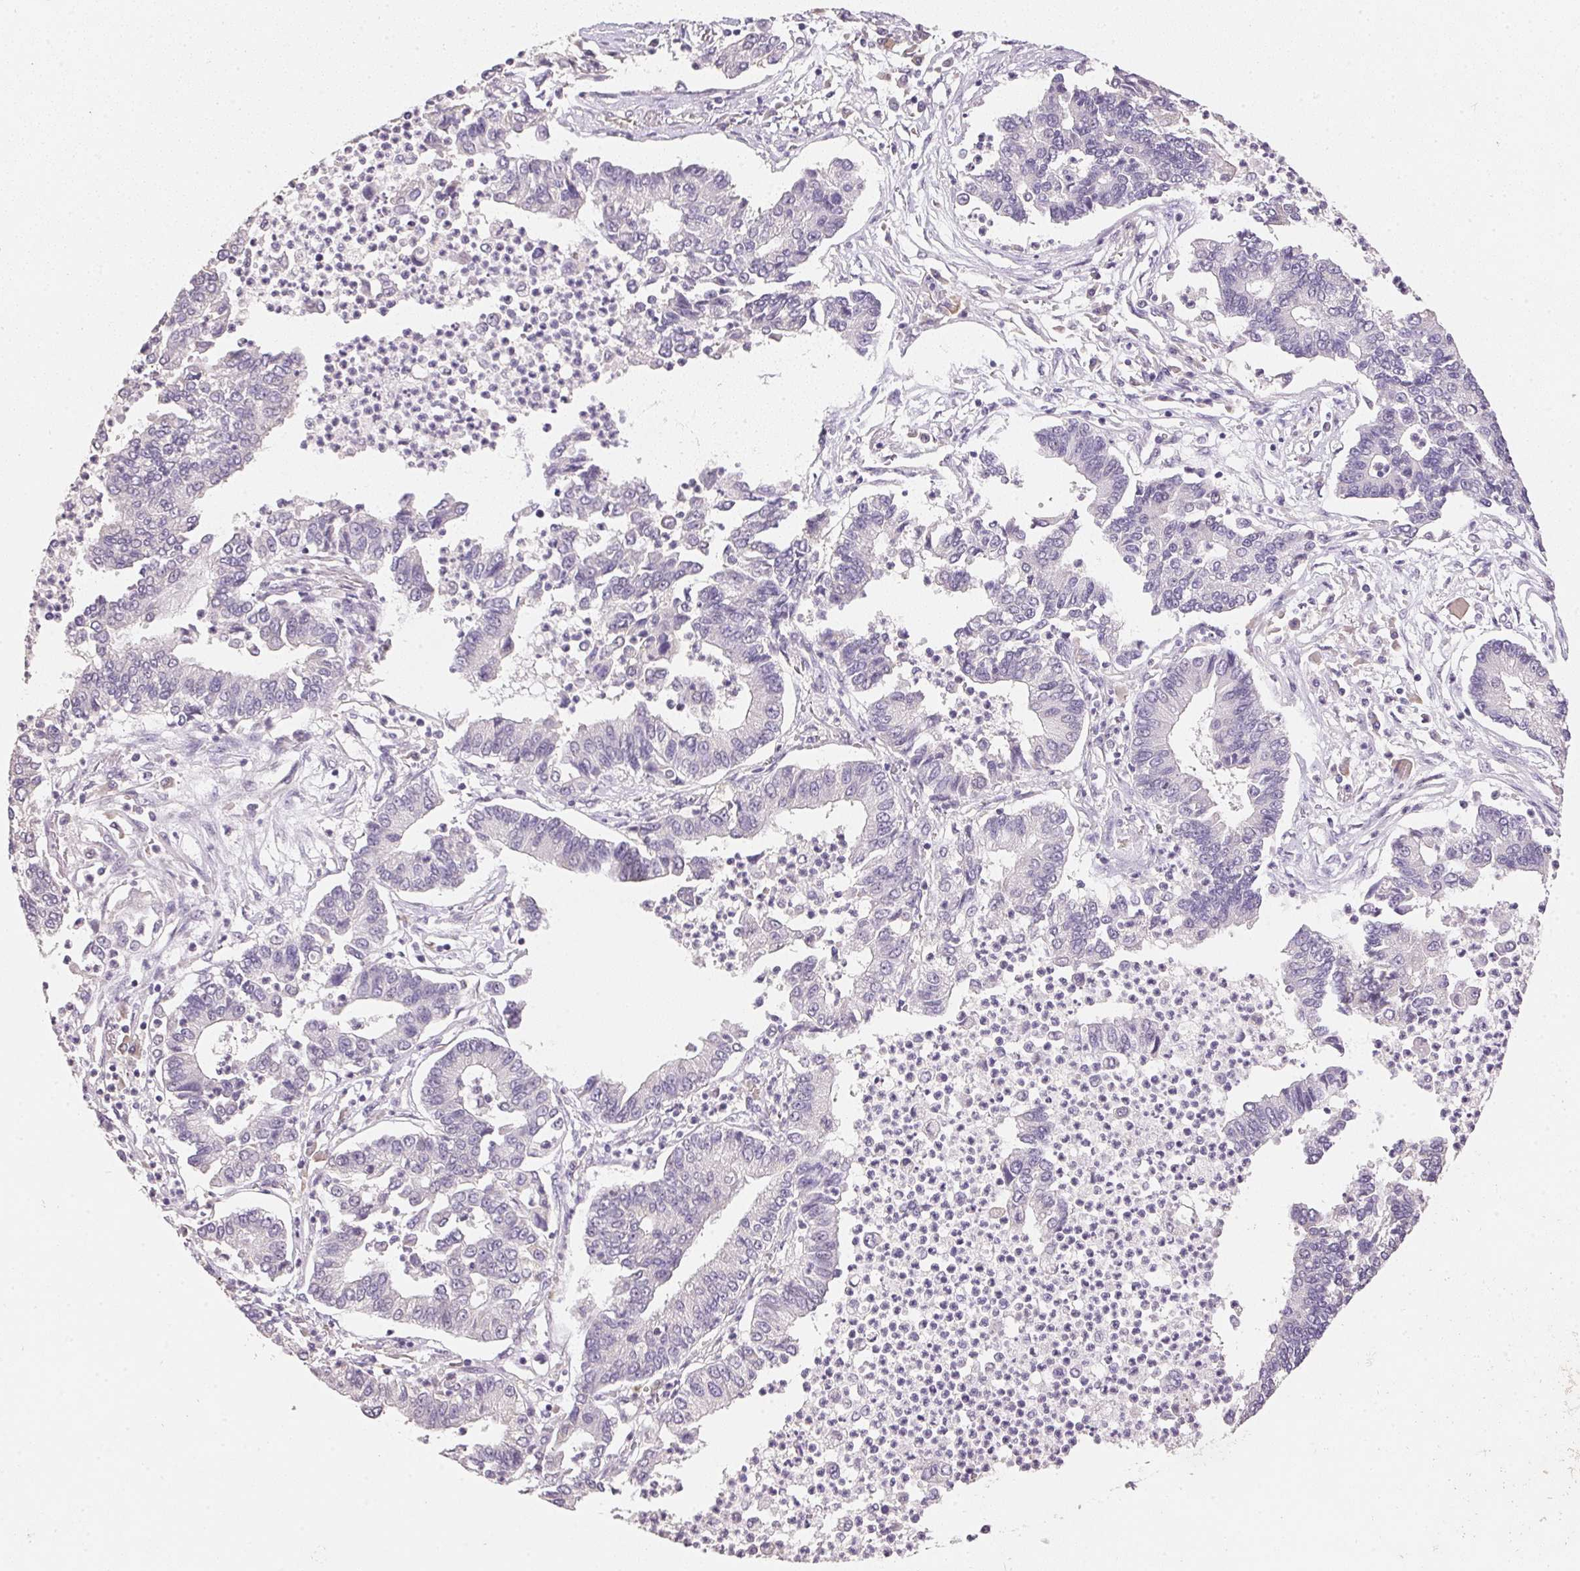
{"staining": {"intensity": "negative", "quantity": "none", "location": "none"}, "tissue": "lung cancer", "cell_type": "Tumor cells", "image_type": "cancer", "snomed": [{"axis": "morphology", "description": "Adenocarcinoma, NOS"}, {"axis": "topography", "description": "Lung"}], "caption": "Lung cancer (adenocarcinoma) was stained to show a protein in brown. There is no significant staining in tumor cells. The staining is performed using DAB (3,3'-diaminobenzidine) brown chromogen with nuclei counter-stained in using hematoxylin.", "gene": "DHCR24", "patient": {"sex": "female", "age": 57}}